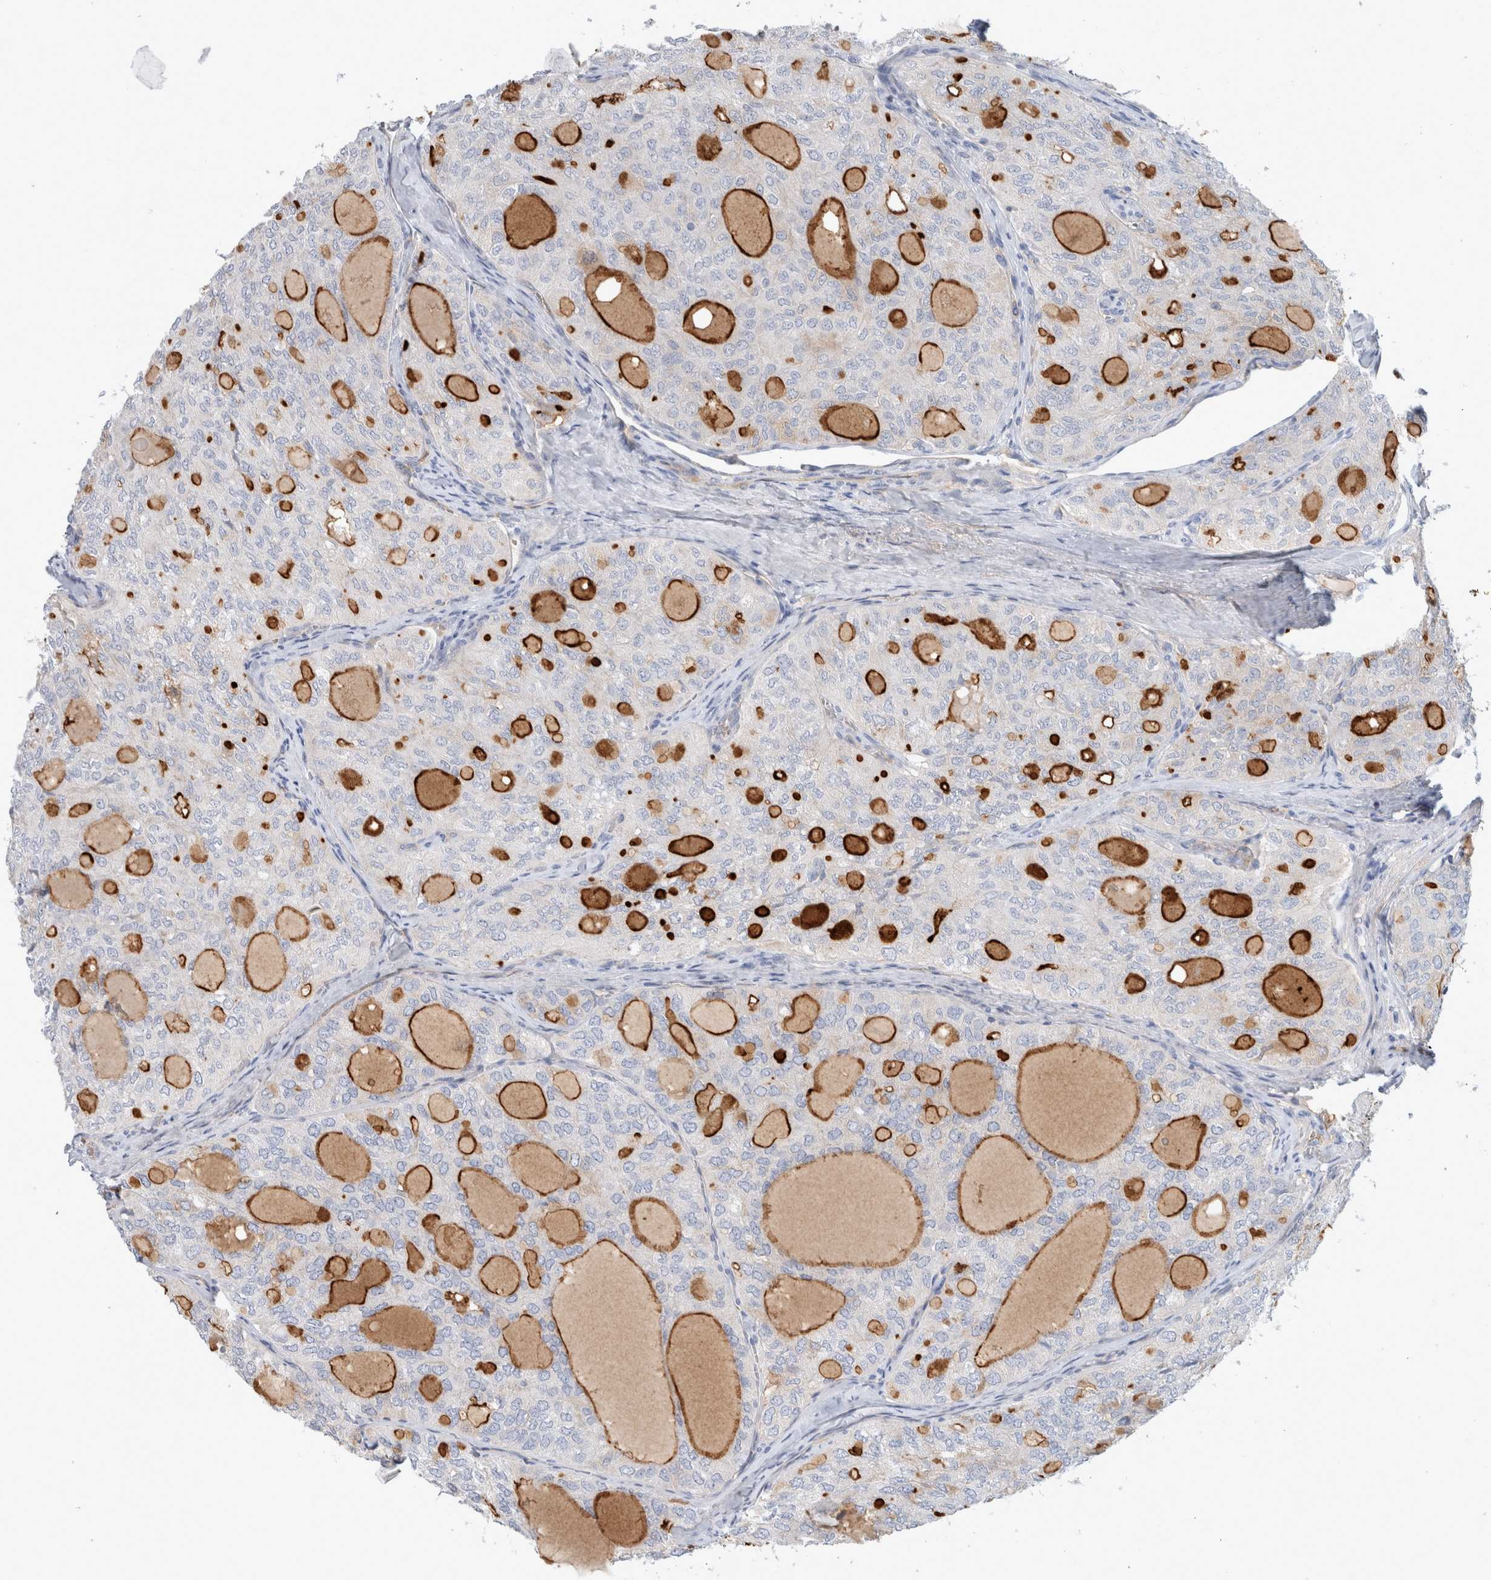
{"staining": {"intensity": "strong", "quantity": "25%-75%", "location": "cytoplasmic/membranous"}, "tissue": "thyroid cancer", "cell_type": "Tumor cells", "image_type": "cancer", "snomed": [{"axis": "morphology", "description": "Follicular adenoma carcinoma, NOS"}, {"axis": "topography", "description": "Thyroid gland"}], "caption": "The immunohistochemical stain labels strong cytoplasmic/membranous staining in tumor cells of thyroid cancer (follicular adenoma carcinoma) tissue. (Brightfield microscopy of DAB IHC at high magnification).", "gene": "CD55", "patient": {"sex": "male", "age": 75}}